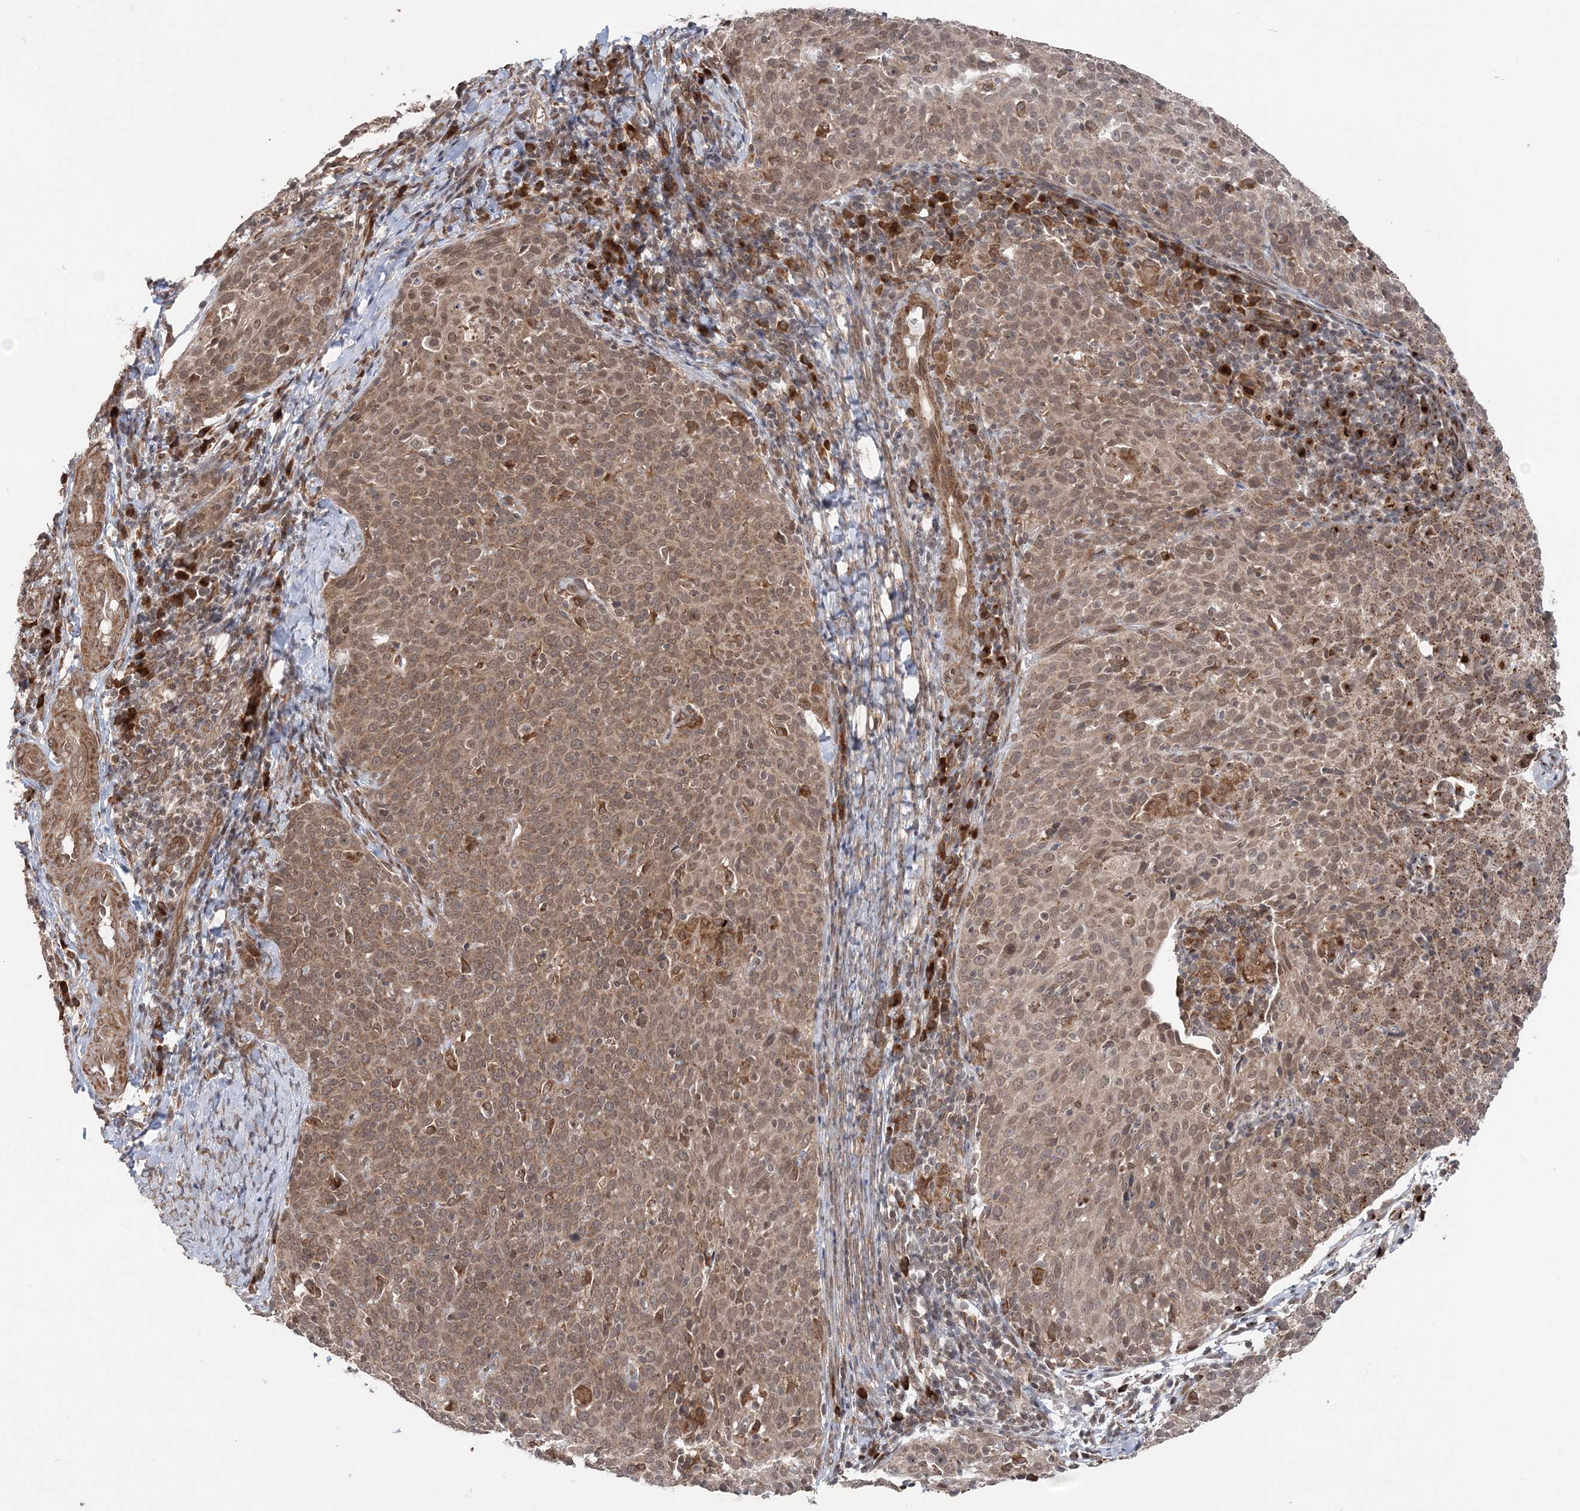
{"staining": {"intensity": "moderate", "quantity": ">75%", "location": "cytoplasmic/membranous,nuclear"}, "tissue": "cervical cancer", "cell_type": "Tumor cells", "image_type": "cancer", "snomed": [{"axis": "morphology", "description": "Squamous cell carcinoma, NOS"}, {"axis": "topography", "description": "Cervix"}], "caption": "Protein analysis of cervical cancer (squamous cell carcinoma) tissue reveals moderate cytoplasmic/membranous and nuclear staining in about >75% of tumor cells.", "gene": "TMED10", "patient": {"sex": "female", "age": 38}}